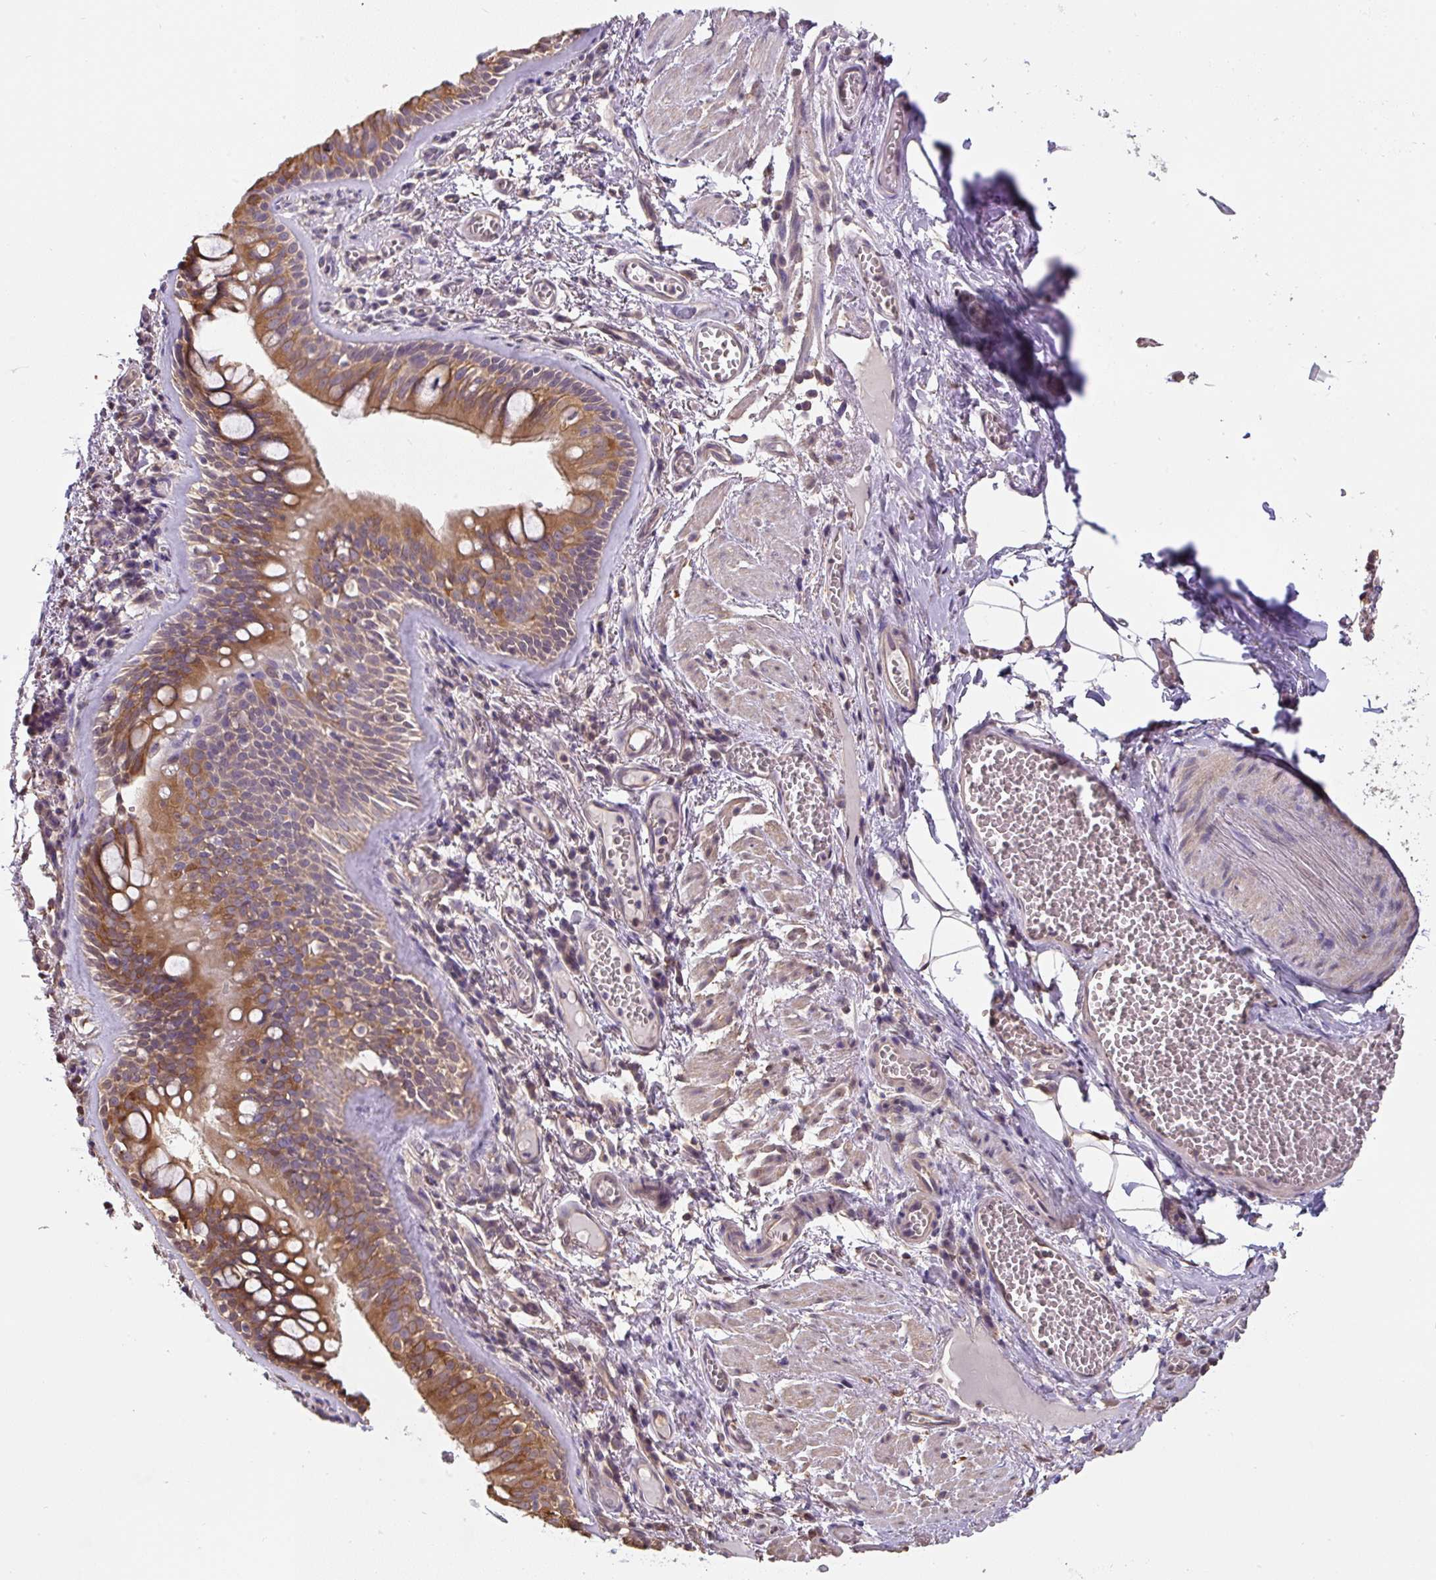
{"staining": {"intensity": "strong", "quantity": ">75%", "location": "cytoplasmic/membranous"}, "tissue": "bronchus", "cell_type": "Respiratory epithelial cells", "image_type": "normal", "snomed": [{"axis": "morphology", "description": "Normal tissue, NOS"}, {"axis": "topography", "description": "Cartilage tissue"}, {"axis": "topography", "description": "Bronchus"}], "caption": "The photomicrograph exhibits a brown stain indicating the presence of a protein in the cytoplasmic/membranous of respiratory epithelial cells in bronchus. The protein is shown in brown color, while the nuclei are stained blue.", "gene": "ST13", "patient": {"sex": "male", "age": 78}}